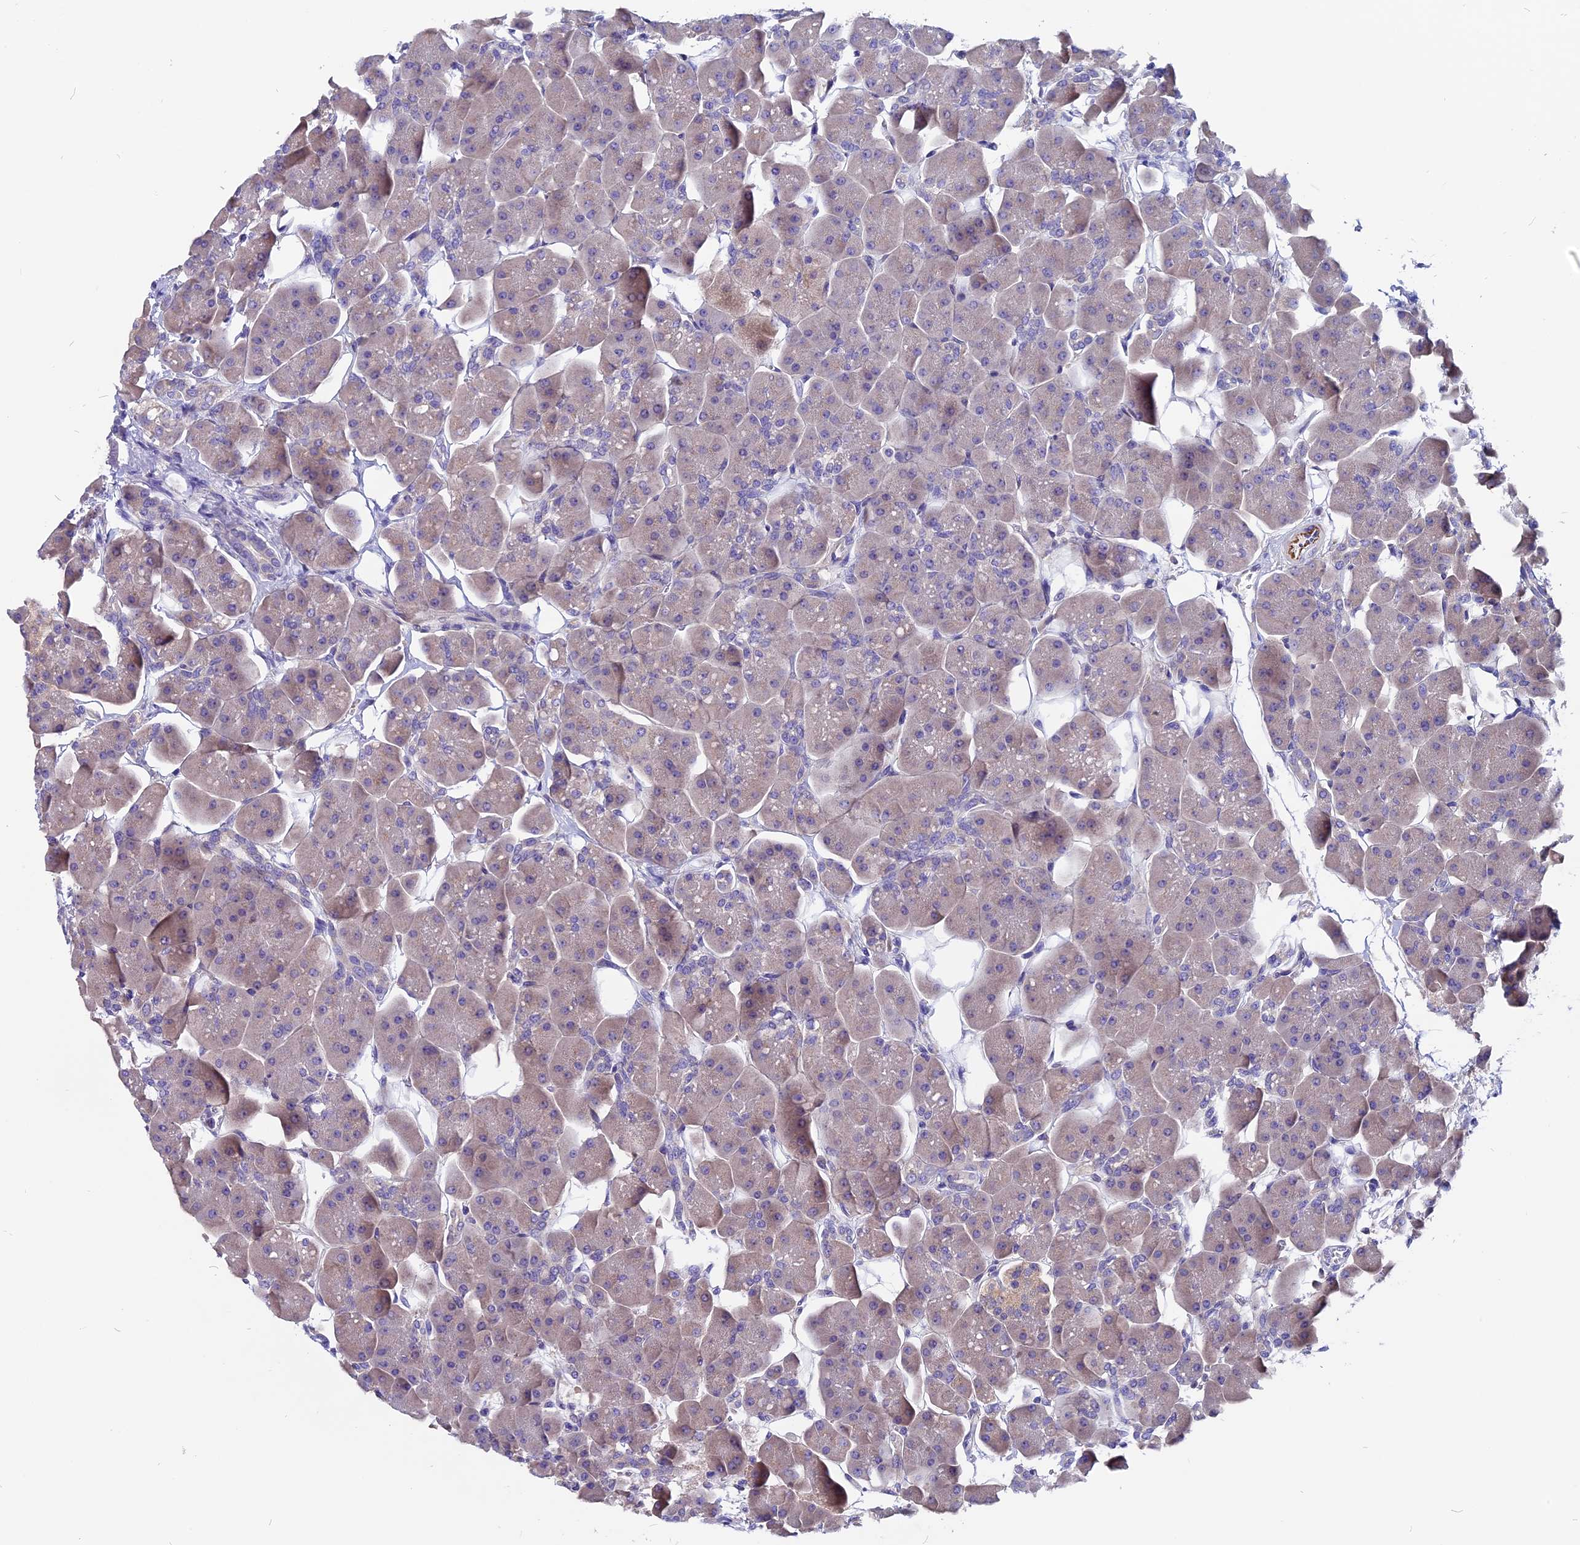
{"staining": {"intensity": "negative", "quantity": "none", "location": "none"}, "tissue": "pancreas", "cell_type": "Exocrine glandular cells", "image_type": "normal", "snomed": [{"axis": "morphology", "description": "Normal tissue, NOS"}, {"axis": "topography", "description": "Pancreas"}], "caption": "There is no significant expression in exocrine glandular cells of pancreas. (Stains: DAB (3,3'-diaminobenzidine) immunohistochemistry with hematoxylin counter stain, Microscopy: brightfield microscopy at high magnification).", "gene": "CCBE1", "patient": {"sex": "male", "age": 66}}